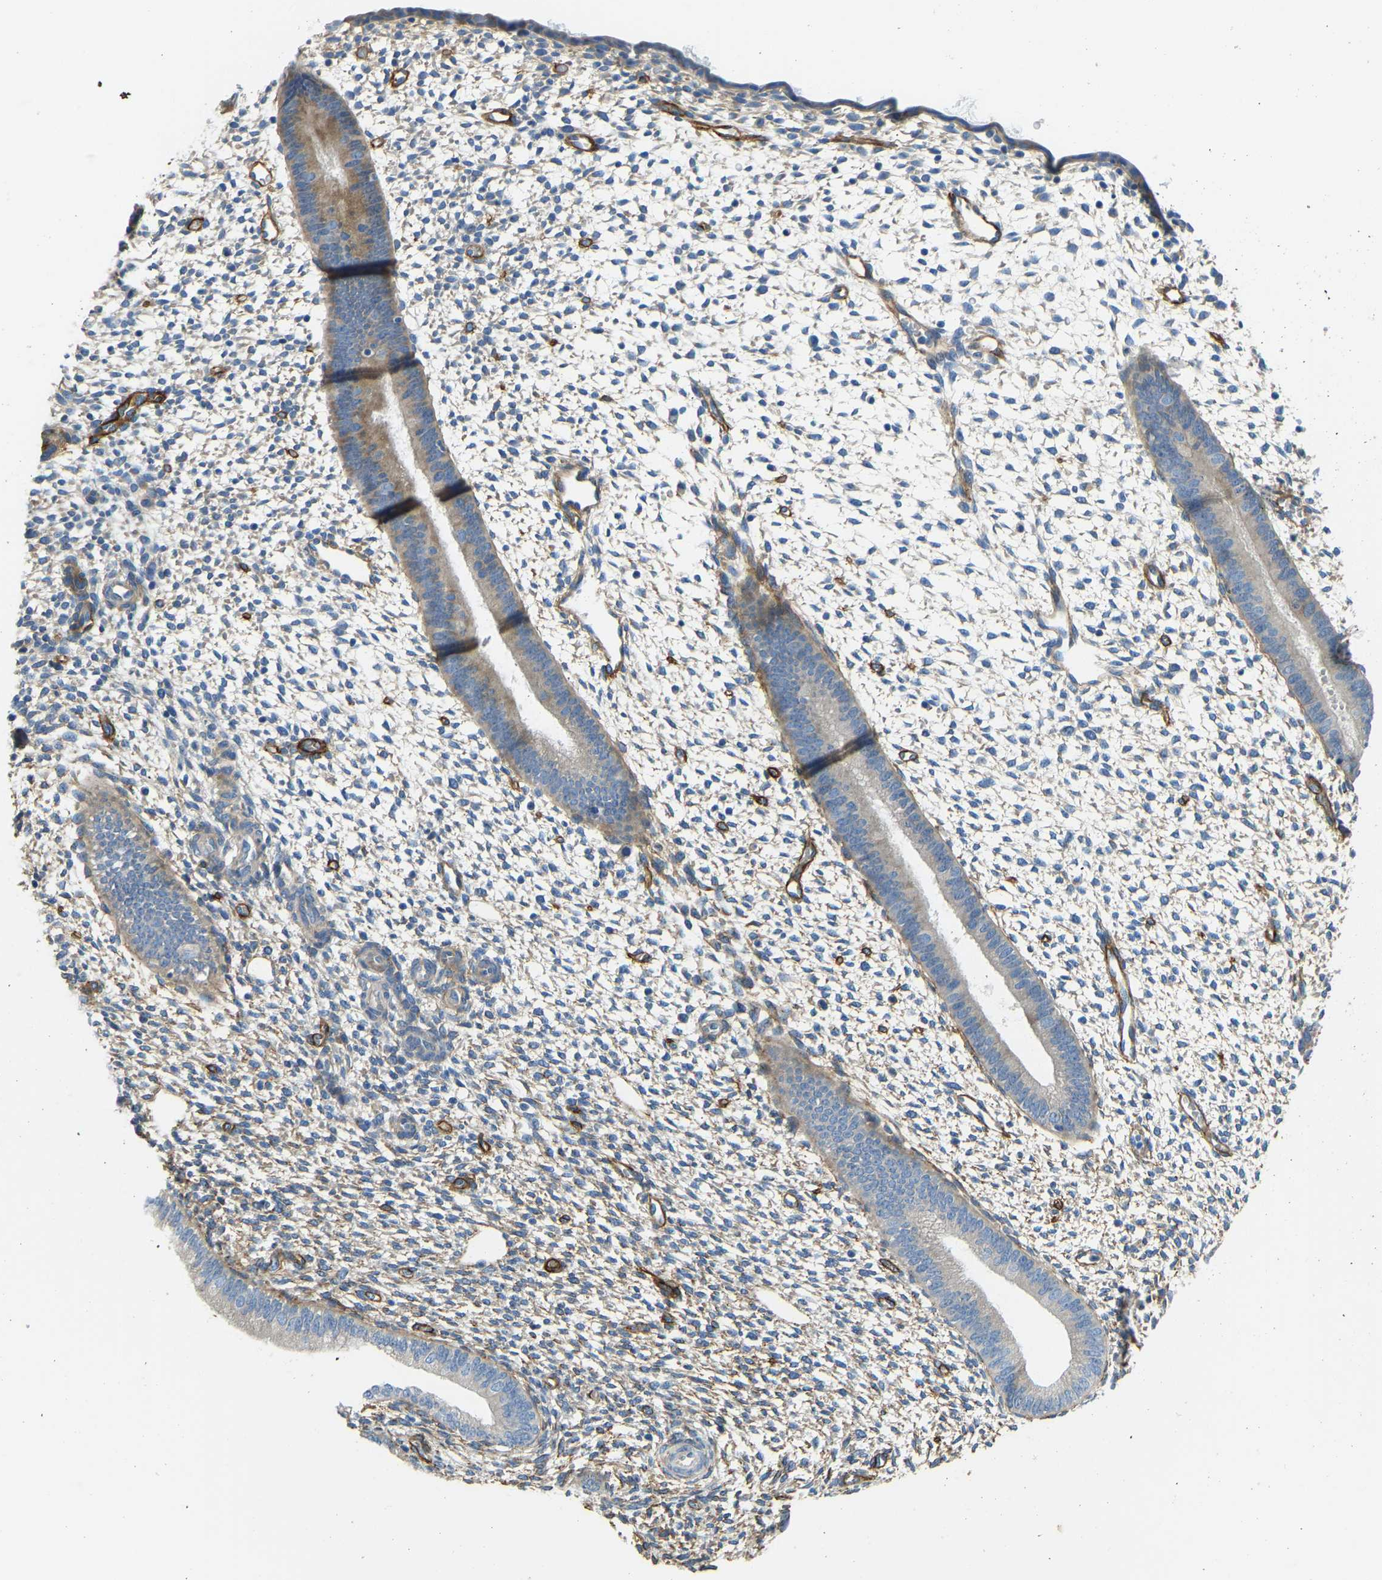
{"staining": {"intensity": "moderate", "quantity": "25%-75%", "location": "cytoplasmic/membranous"}, "tissue": "endometrium", "cell_type": "Cells in endometrial stroma", "image_type": "normal", "snomed": [{"axis": "morphology", "description": "Normal tissue, NOS"}, {"axis": "topography", "description": "Endometrium"}], "caption": "Cells in endometrial stroma demonstrate moderate cytoplasmic/membranous positivity in about 25%-75% of cells in normal endometrium.", "gene": "COL15A1", "patient": {"sex": "female", "age": 46}}